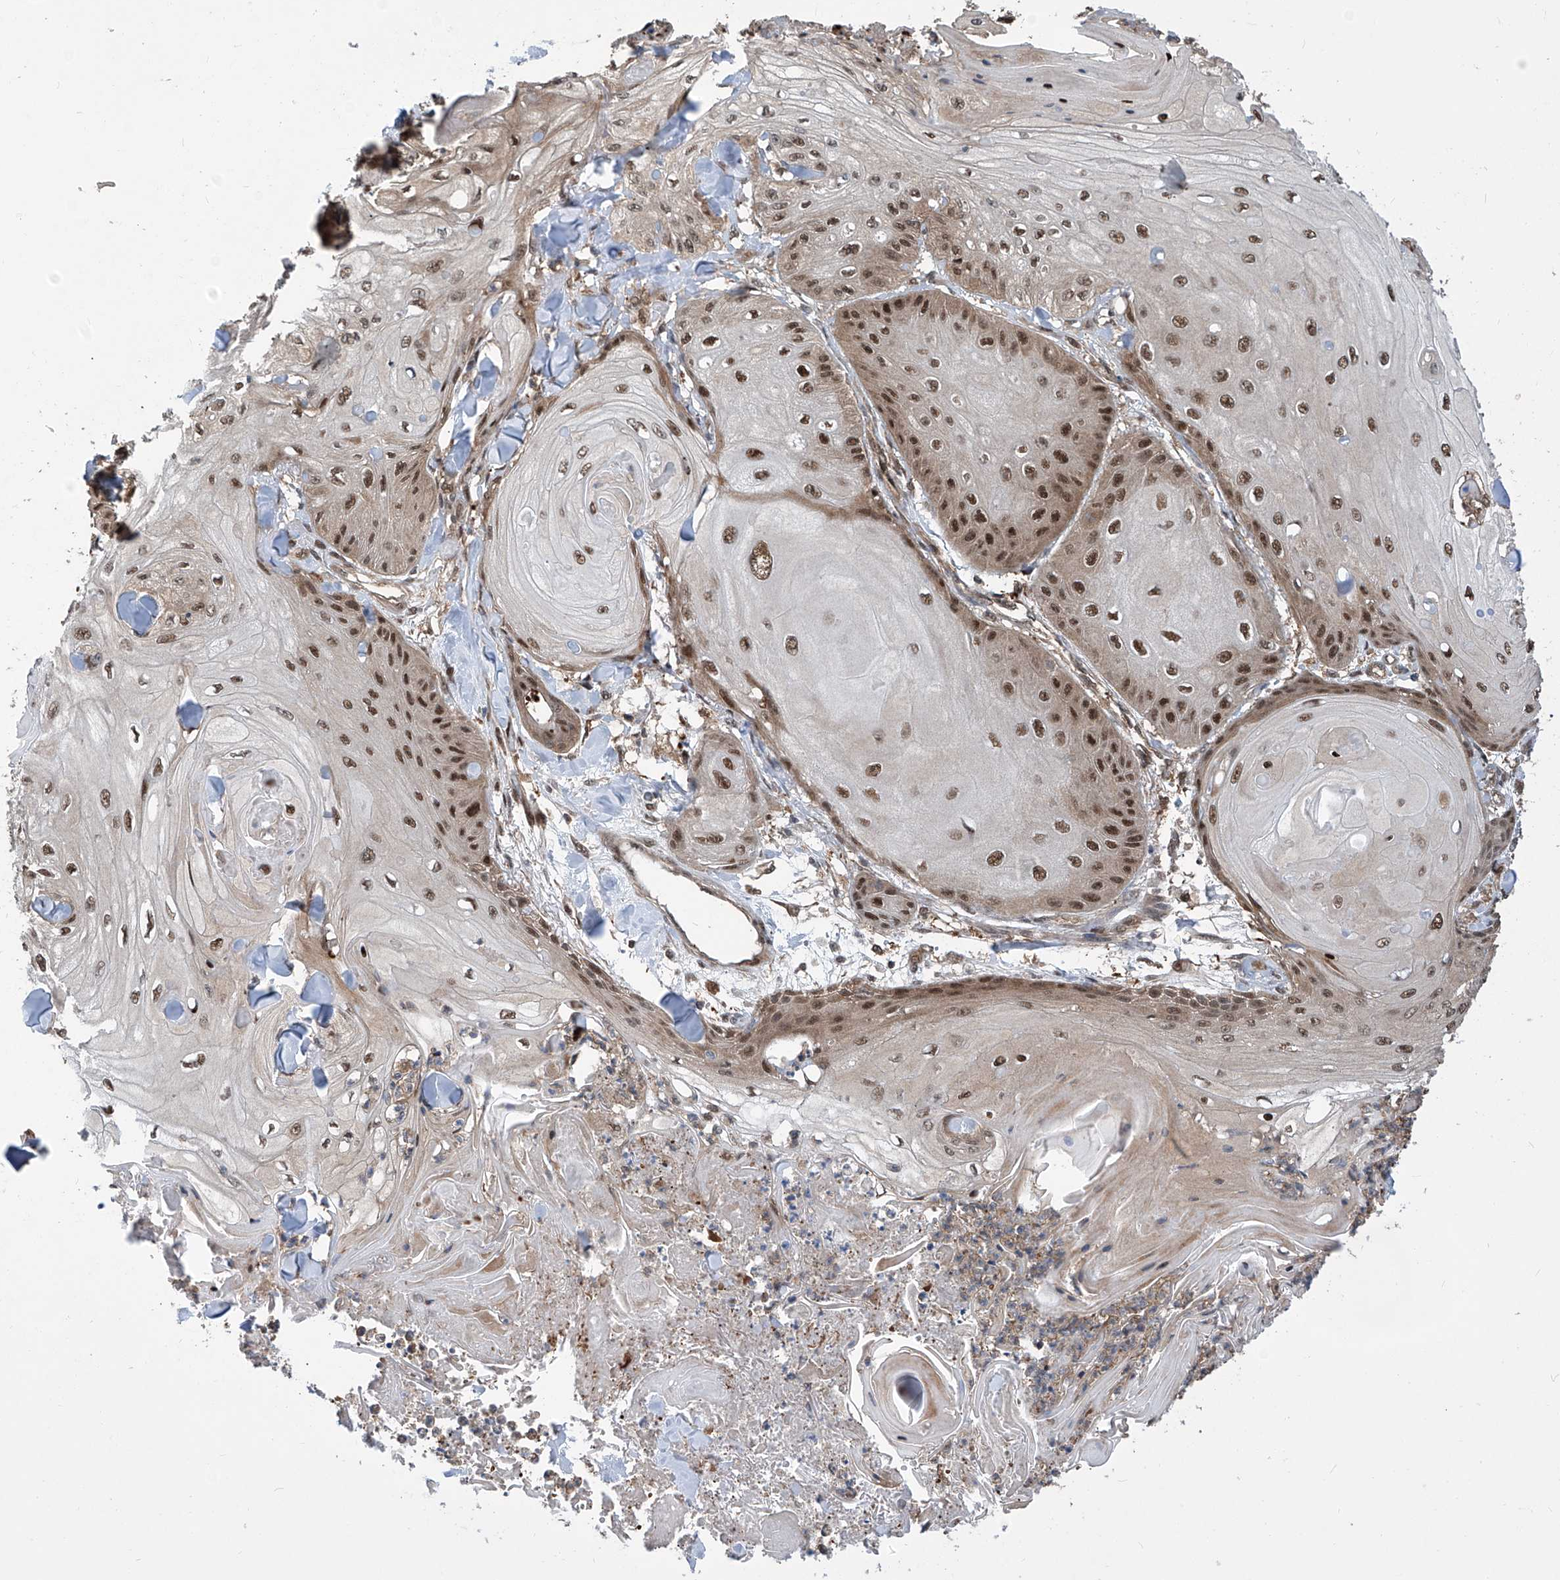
{"staining": {"intensity": "strong", "quantity": ">75%", "location": "nuclear"}, "tissue": "skin cancer", "cell_type": "Tumor cells", "image_type": "cancer", "snomed": [{"axis": "morphology", "description": "Squamous cell carcinoma, NOS"}, {"axis": "topography", "description": "Skin"}], "caption": "A micrograph showing strong nuclear positivity in about >75% of tumor cells in skin cancer (squamous cell carcinoma), as visualized by brown immunohistochemical staining.", "gene": "PSMB1", "patient": {"sex": "male", "age": 74}}